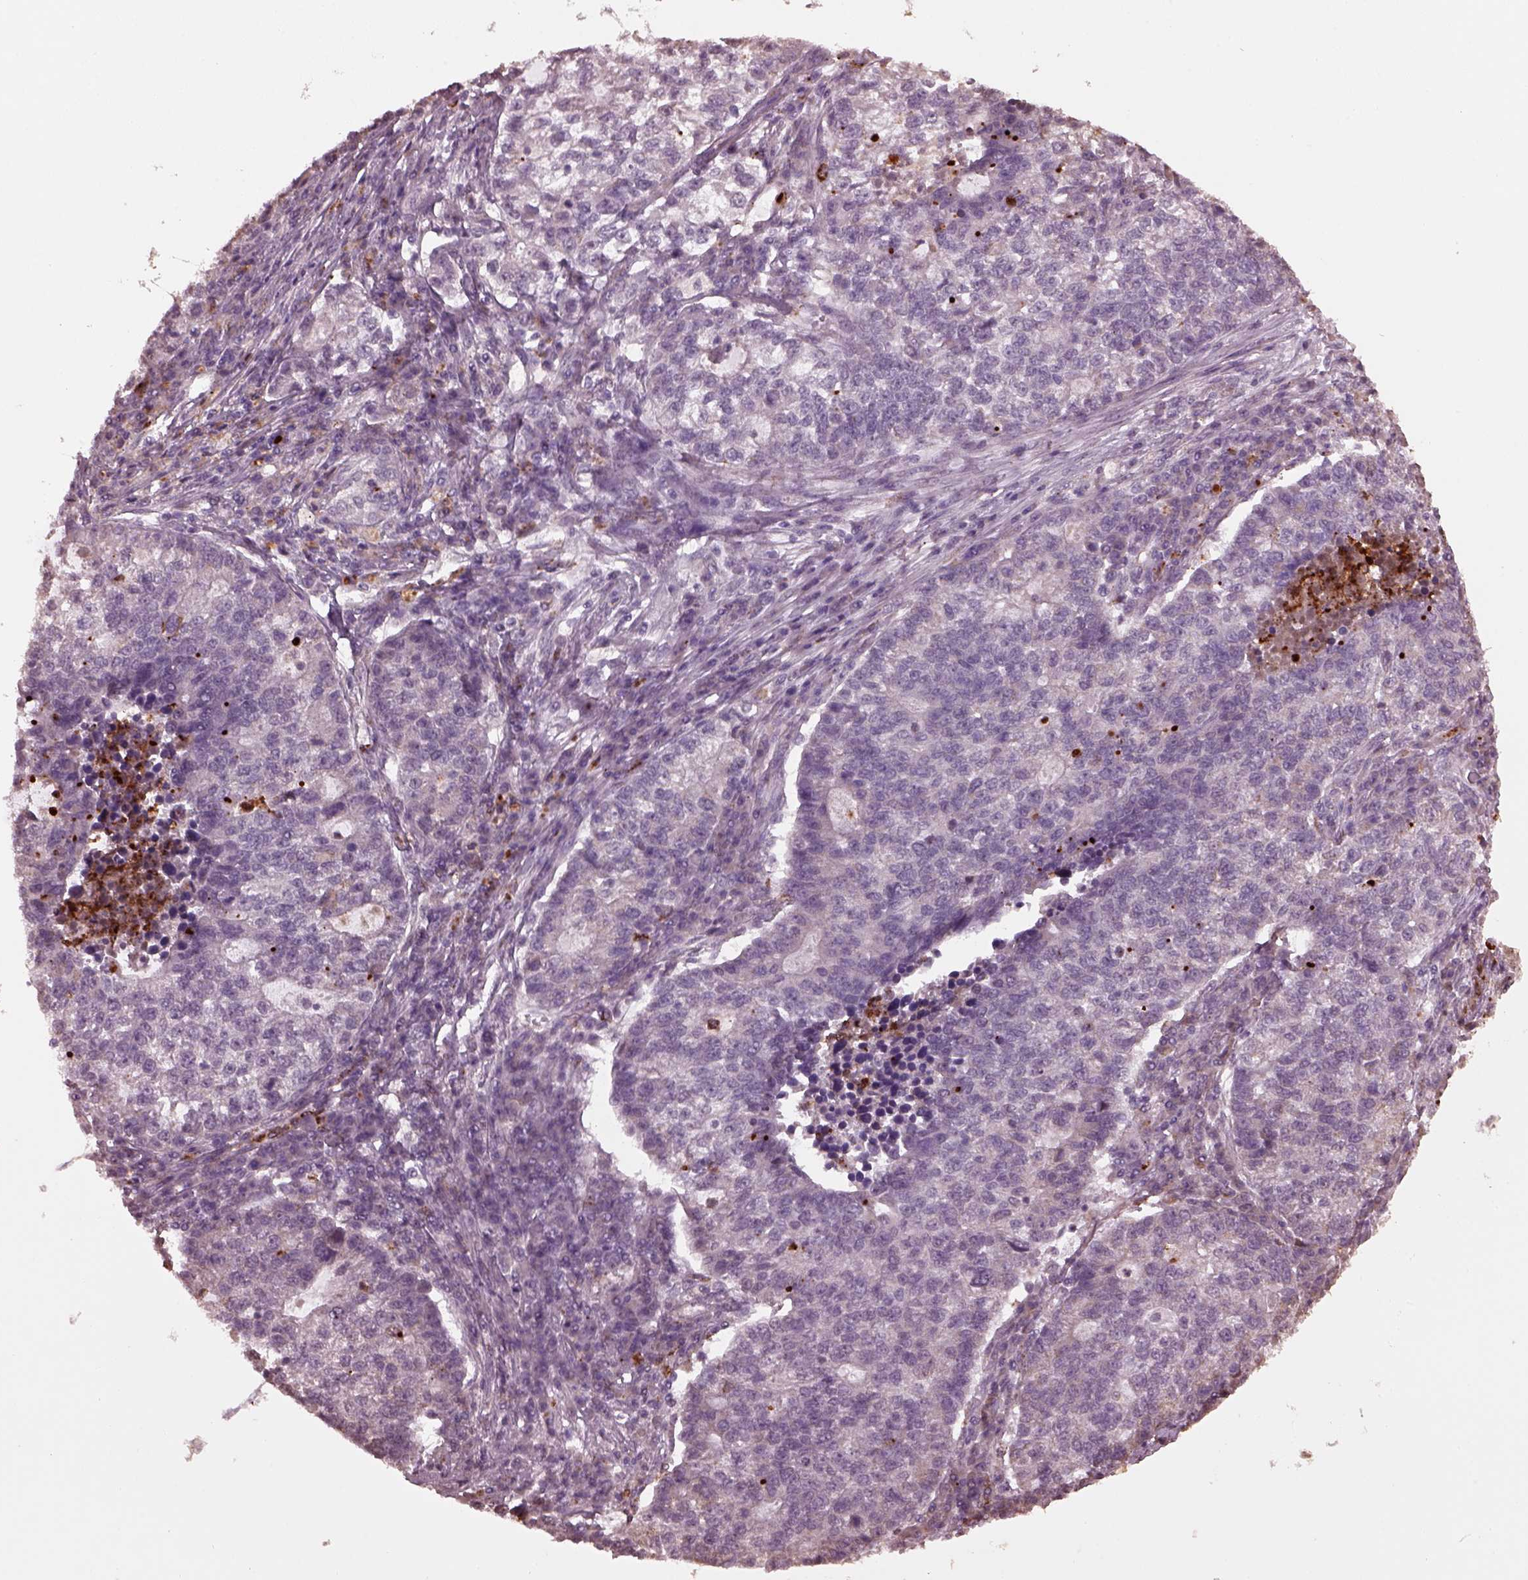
{"staining": {"intensity": "negative", "quantity": "none", "location": "none"}, "tissue": "lung cancer", "cell_type": "Tumor cells", "image_type": "cancer", "snomed": [{"axis": "morphology", "description": "Adenocarcinoma, NOS"}, {"axis": "topography", "description": "Lung"}], "caption": "Immunohistochemistry (IHC) histopathology image of lung cancer stained for a protein (brown), which displays no positivity in tumor cells.", "gene": "RUFY3", "patient": {"sex": "male", "age": 57}}